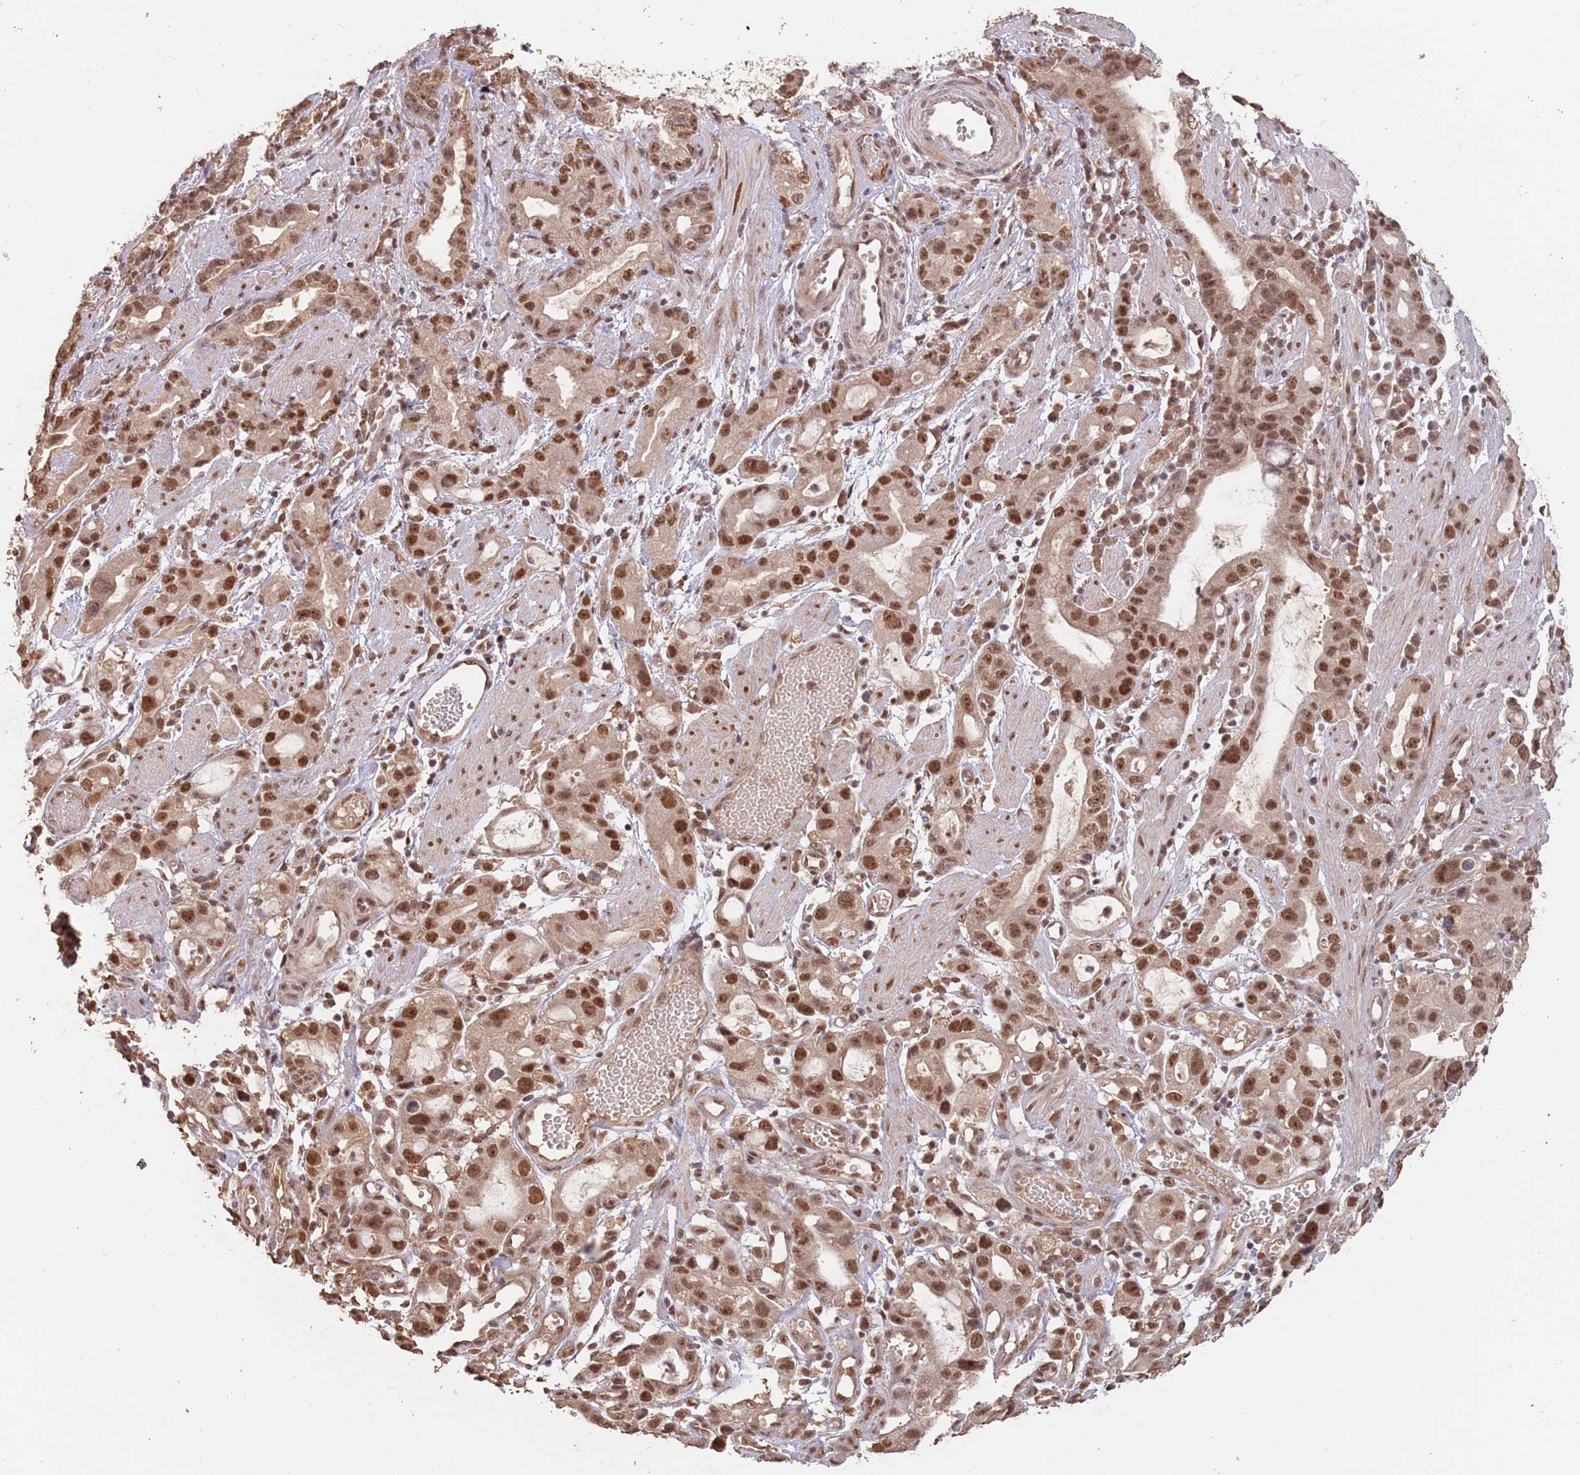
{"staining": {"intensity": "strong", "quantity": ">75%", "location": "nuclear"}, "tissue": "stomach cancer", "cell_type": "Tumor cells", "image_type": "cancer", "snomed": [{"axis": "morphology", "description": "Adenocarcinoma, NOS"}, {"axis": "topography", "description": "Stomach"}], "caption": "The immunohistochemical stain highlights strong nuclear positivity in tumor cells of stomach cancer tissue.", "gene": "RFXANK", "patient": {"sex": "male", "age": 55}}